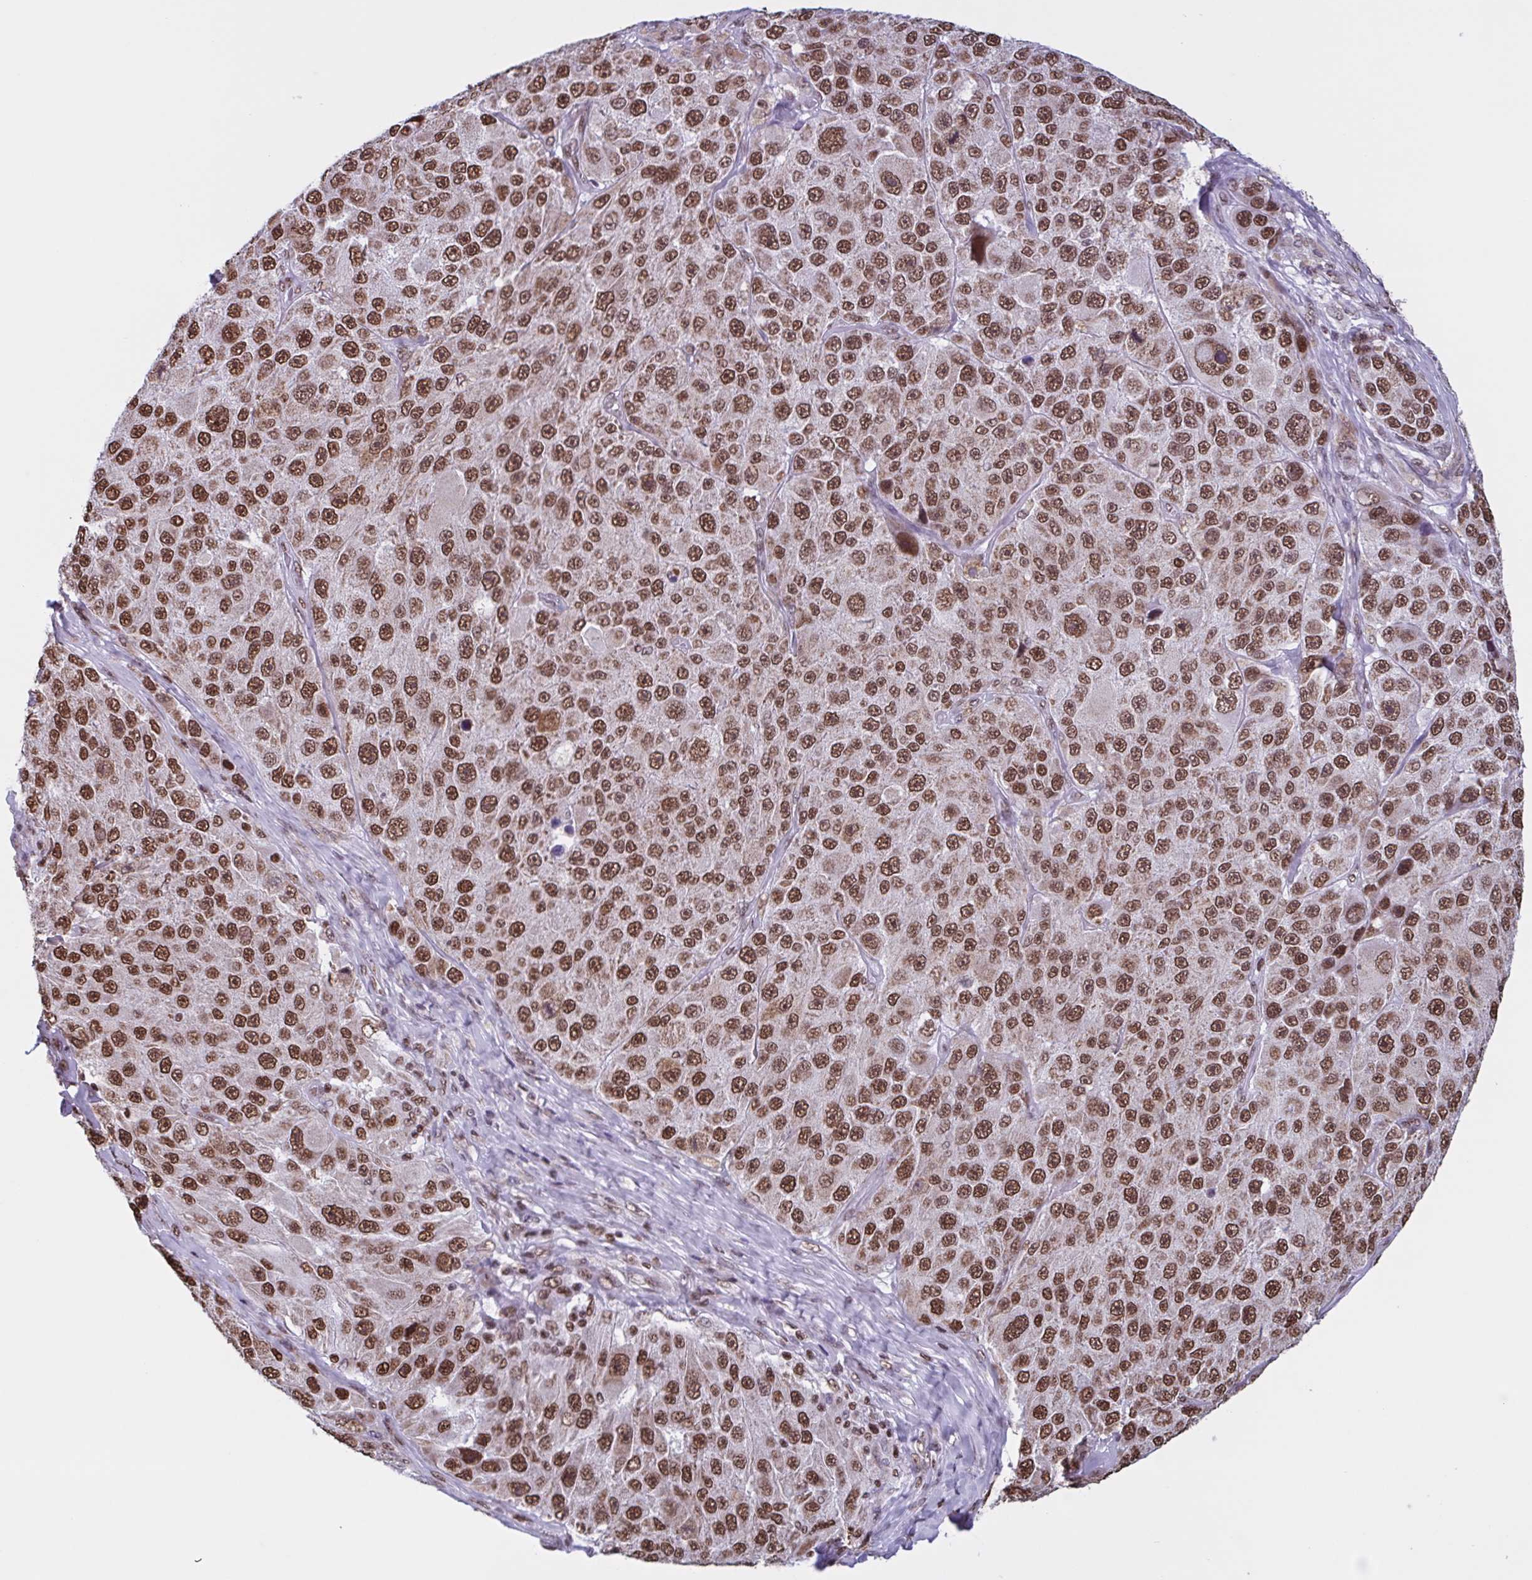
{"staining": {"intensity": "strong", "quantity": ">75%", "location": "nuclear"}, "tissue": "melanoma", "cell_type": "Tumor cells", "image_type": "cancer", "snomed": [{"axis": "morphology", "description": "Malignant melanoma, Metastatic site"}, {"axis": "topography", "description": "Lymph node"}], "caption": "Immunohistochemical staining of human melanoma shows high levels of strong nuclear protein expression in approximately >75% of tumor cells.", "gene": "TIMM21", "patient": {"sex": "male", "age": 62}}